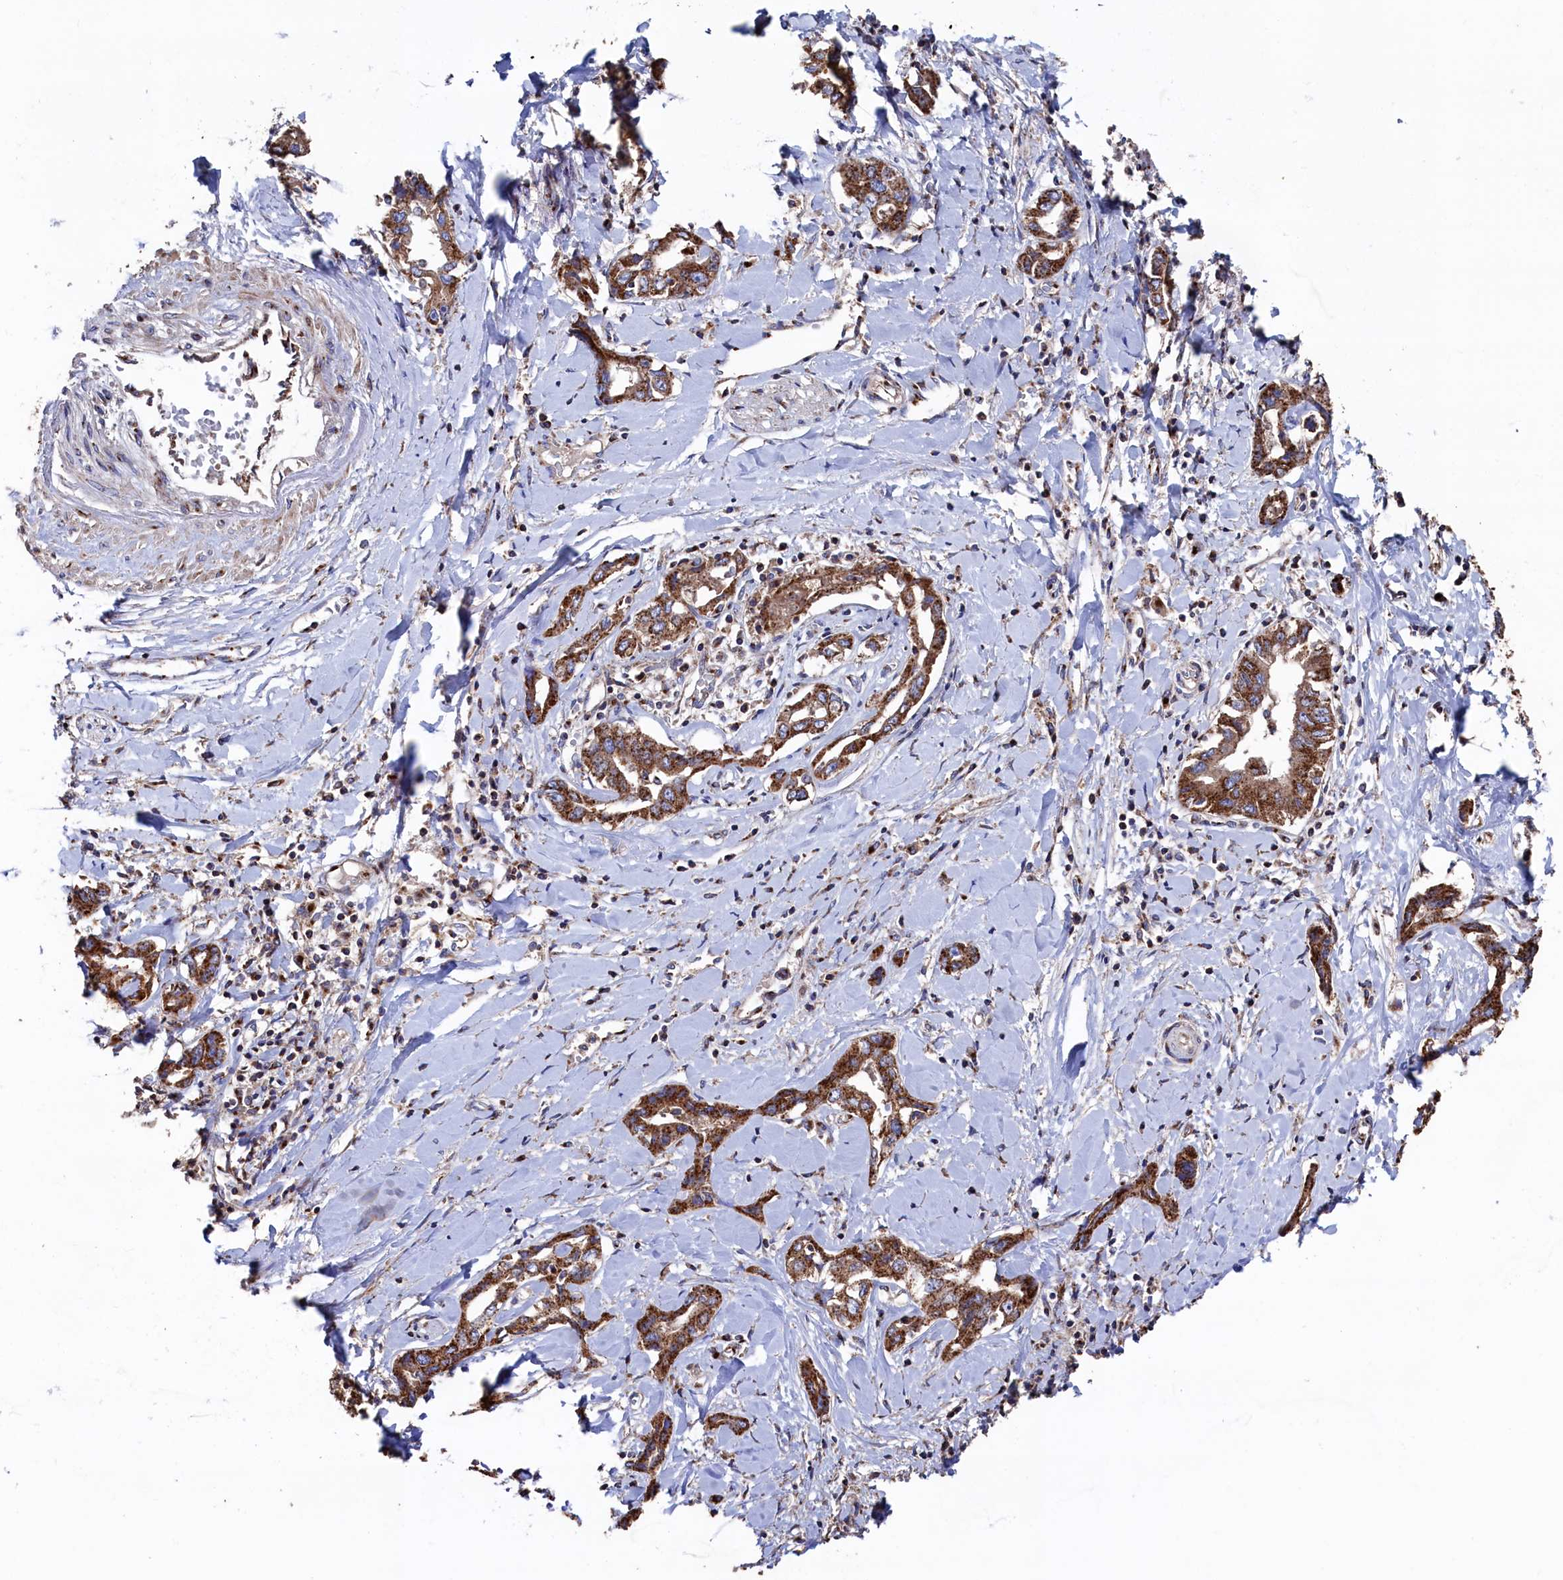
{"staining": {"intensity": "strong", "quantity": ">75%", "location": "cytoplasmic/membranous"}, "tissue": "liver cancer", "cell_type": "Tumor cells", "image_type": "cancer", "snomed": [{"axis": "morphology", "description": "Cholangiocarcinoma"}, {"axis": "topography", "description": "Liver"}], "caption": "Immunohistochemical staining of human liver cancer (cholangiocarcinoma) reveals high levels of strong cytoplasmic/membranous expression in about >75% of tumor cells.", "gene": "PRRC1", "patient": {"sex": "male", "age": 59}}